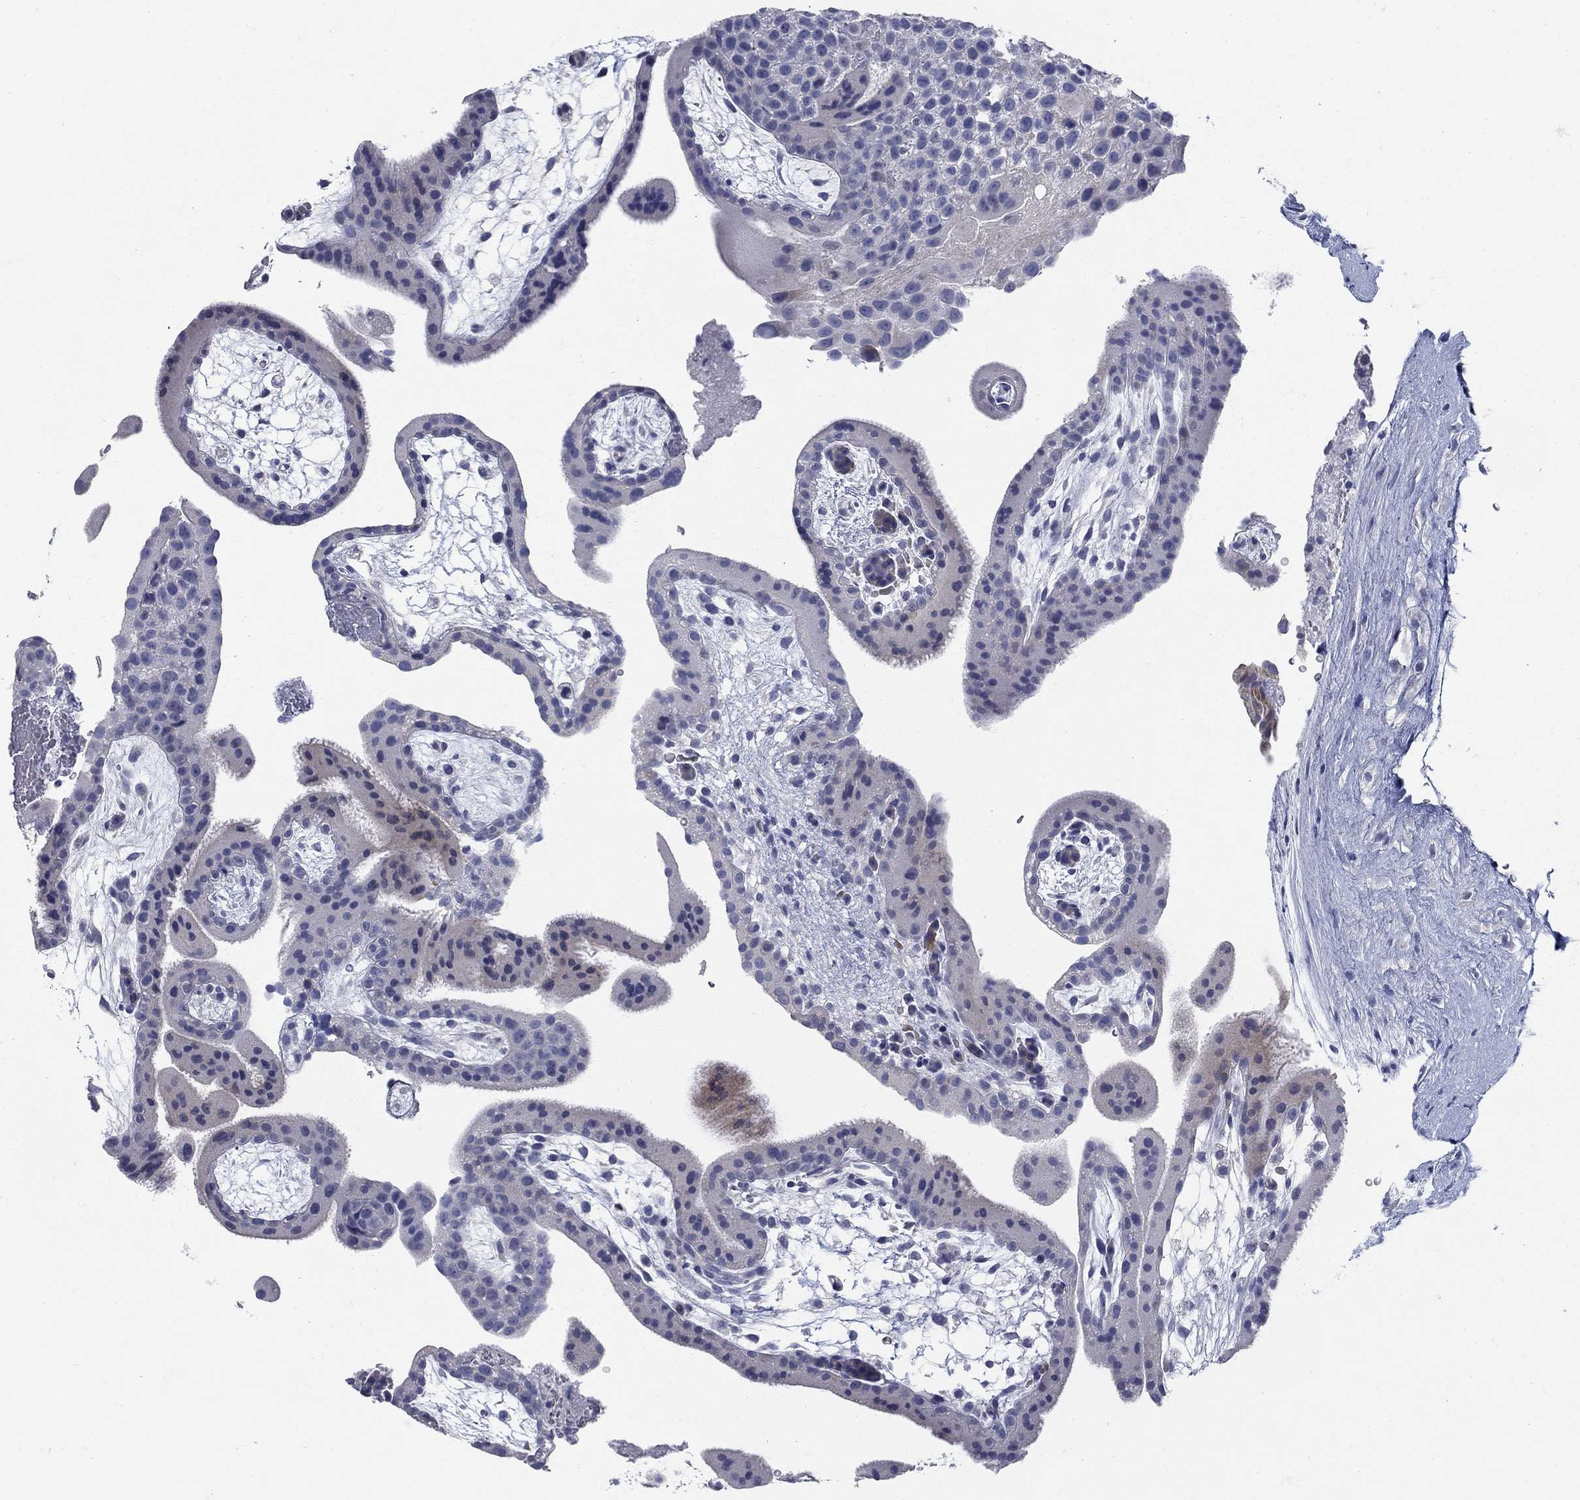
{"staining": {"intensity": "negative", "quantity": "none", "location": "none"}, "tissue": "placenta", "cell_type": "Trophoblastic cells", "image_type": "normal", "snomed": [{"axis": "morphology", "description": "Normal tissue, NOS"}, {"axis": "topography", "description": "Placenta"}], "caption": "Histopathology image shows no protein expression in trophoblastic cells of benign placenta. Brightfield microscopy of immunohistochemistry stained with DAB (brown) and hematoxylin (blue), captured at high magnification.", "gene": "DNER", "patient": {"sex": "female", "age": 19}}